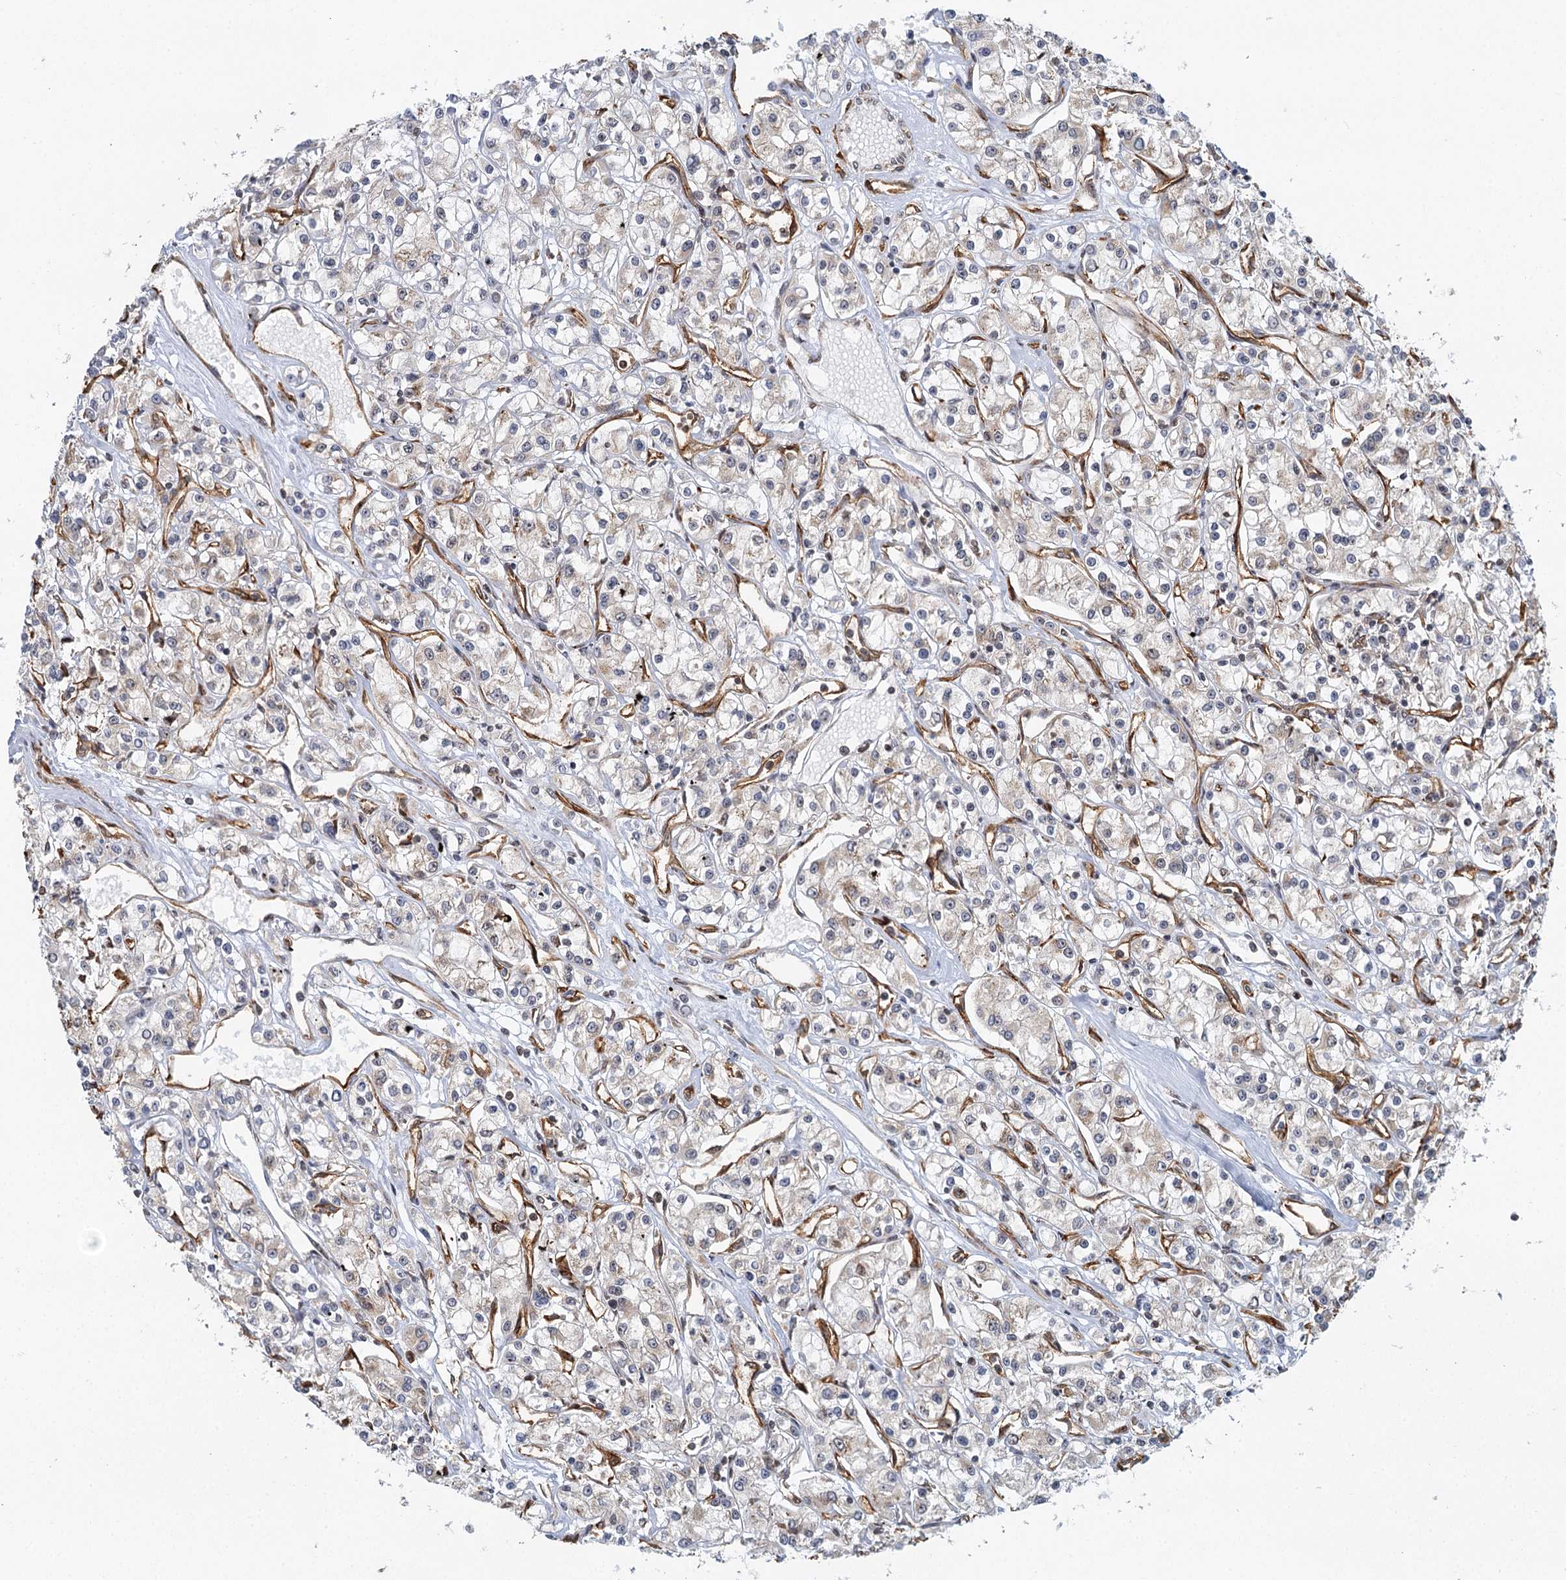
{"staining": {"intensity": "weak", "quantity": "<25%", "location": "nuclear"}, "tissue": "renal cancer", "cell_type": "Tumor cells", "image_type": "cancer", "snomed": [{"axis": "morphology", "description": "Adenocarcinoma, NOS"}, {"axis": "topography", "description": "Kidney"}], "caption": "High magnification brightfield microscopy of renal cancer stained with DAB (3,3'-diaminobenzidine) (brown) and counterstained with hematoxylin (blue): tumor cells show no significant staining.", "gene": "GPATCH11", "patient": {"sex": "female", "age": 59}}